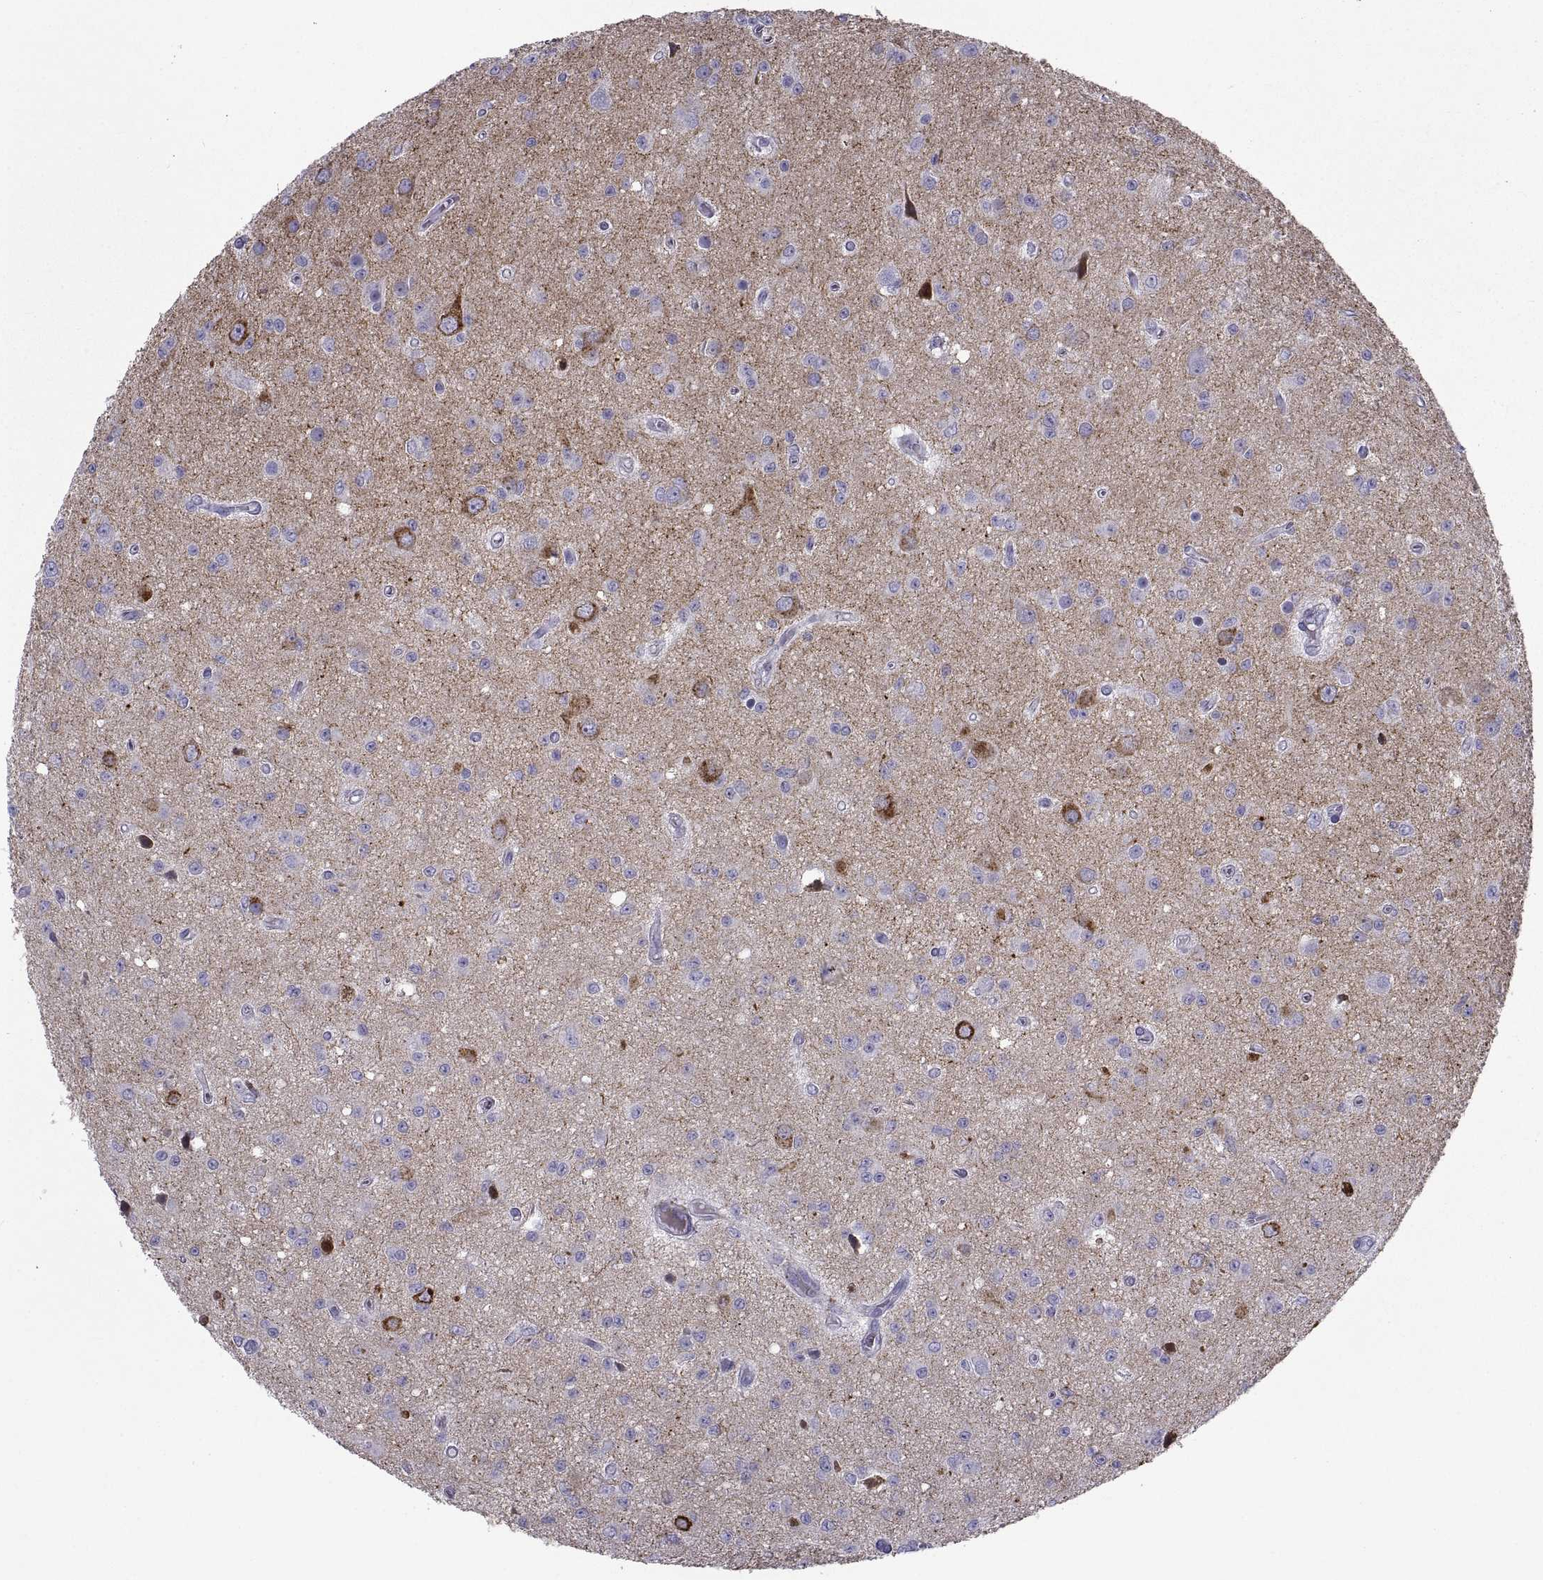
{"staining": {"intensity": "negative", "quantity": "none", "location": "none"}, "tissue": "glioma", "cell_type": "Tumor cells", "image_type": "cancer", "snomed": [{"axis": "morphology", "description": "Glioma, malignant, Low grade"}, {"axis": "topography", "description": "Brain"}], "caption": "An image of glioma stained for a protein exhibits no brown staining in tumor cells.", "gene": "NPTX2", "patient": {"sex": "female", "age": 45}}